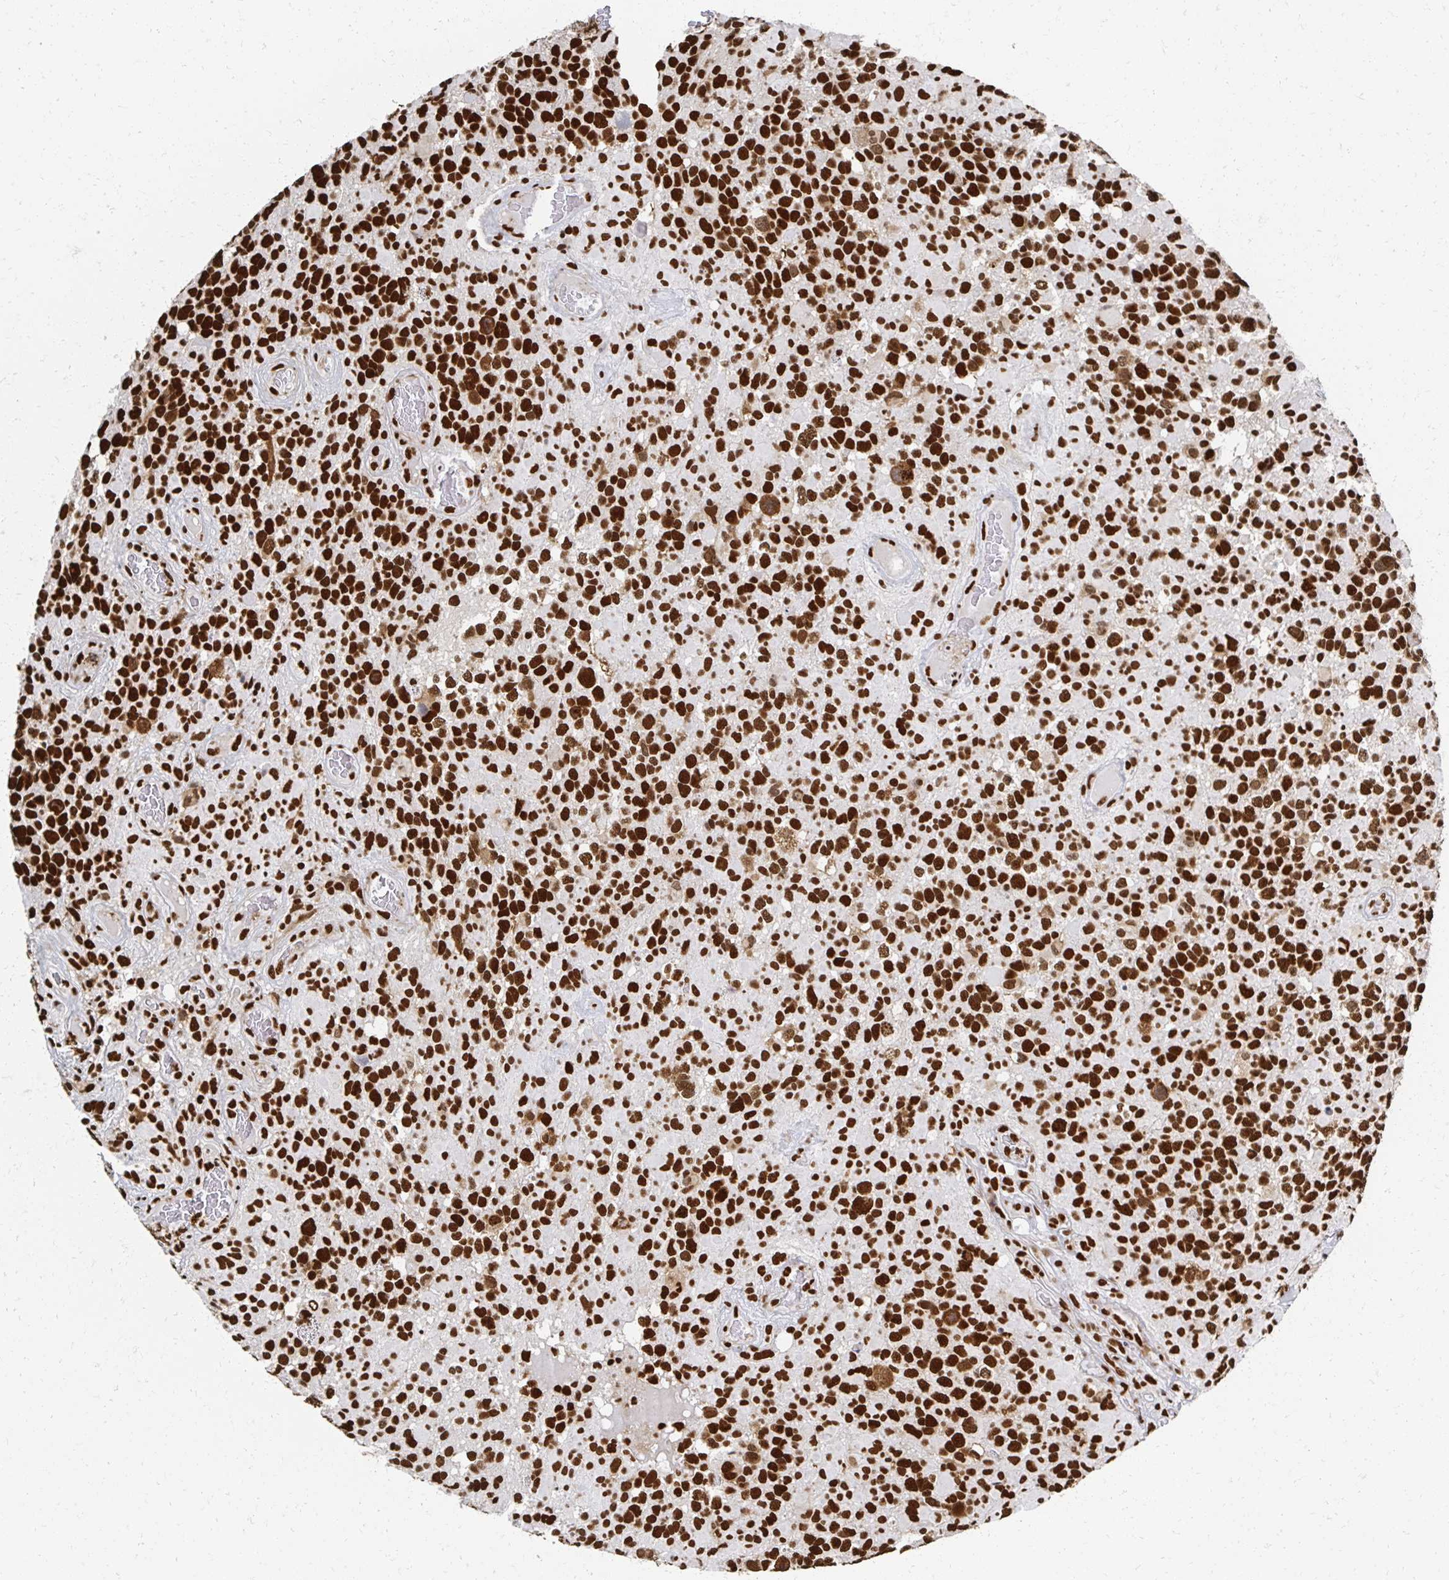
{"staining": {"intensity": "strong", "quantity": ">75%", "location": "nuclear"}, "tissue": "glioma", "cell_type": "Tumor cells", "image_type": "cancer", "snomed": [{"axis": "morphology", "description": "Glioma, malignant, High grade"}, {"axis": "topography", "description": "Brain"}], "caption": "Immunohistochemistry of human glioma demonstrates high levels of strong nuclear positivity in approximately >75% of tumor cells. (DAB IHC with brightfield microscopy, high magnification).", "gene": "RBBP7", "patient": {"sex": "female", "age": 40}}